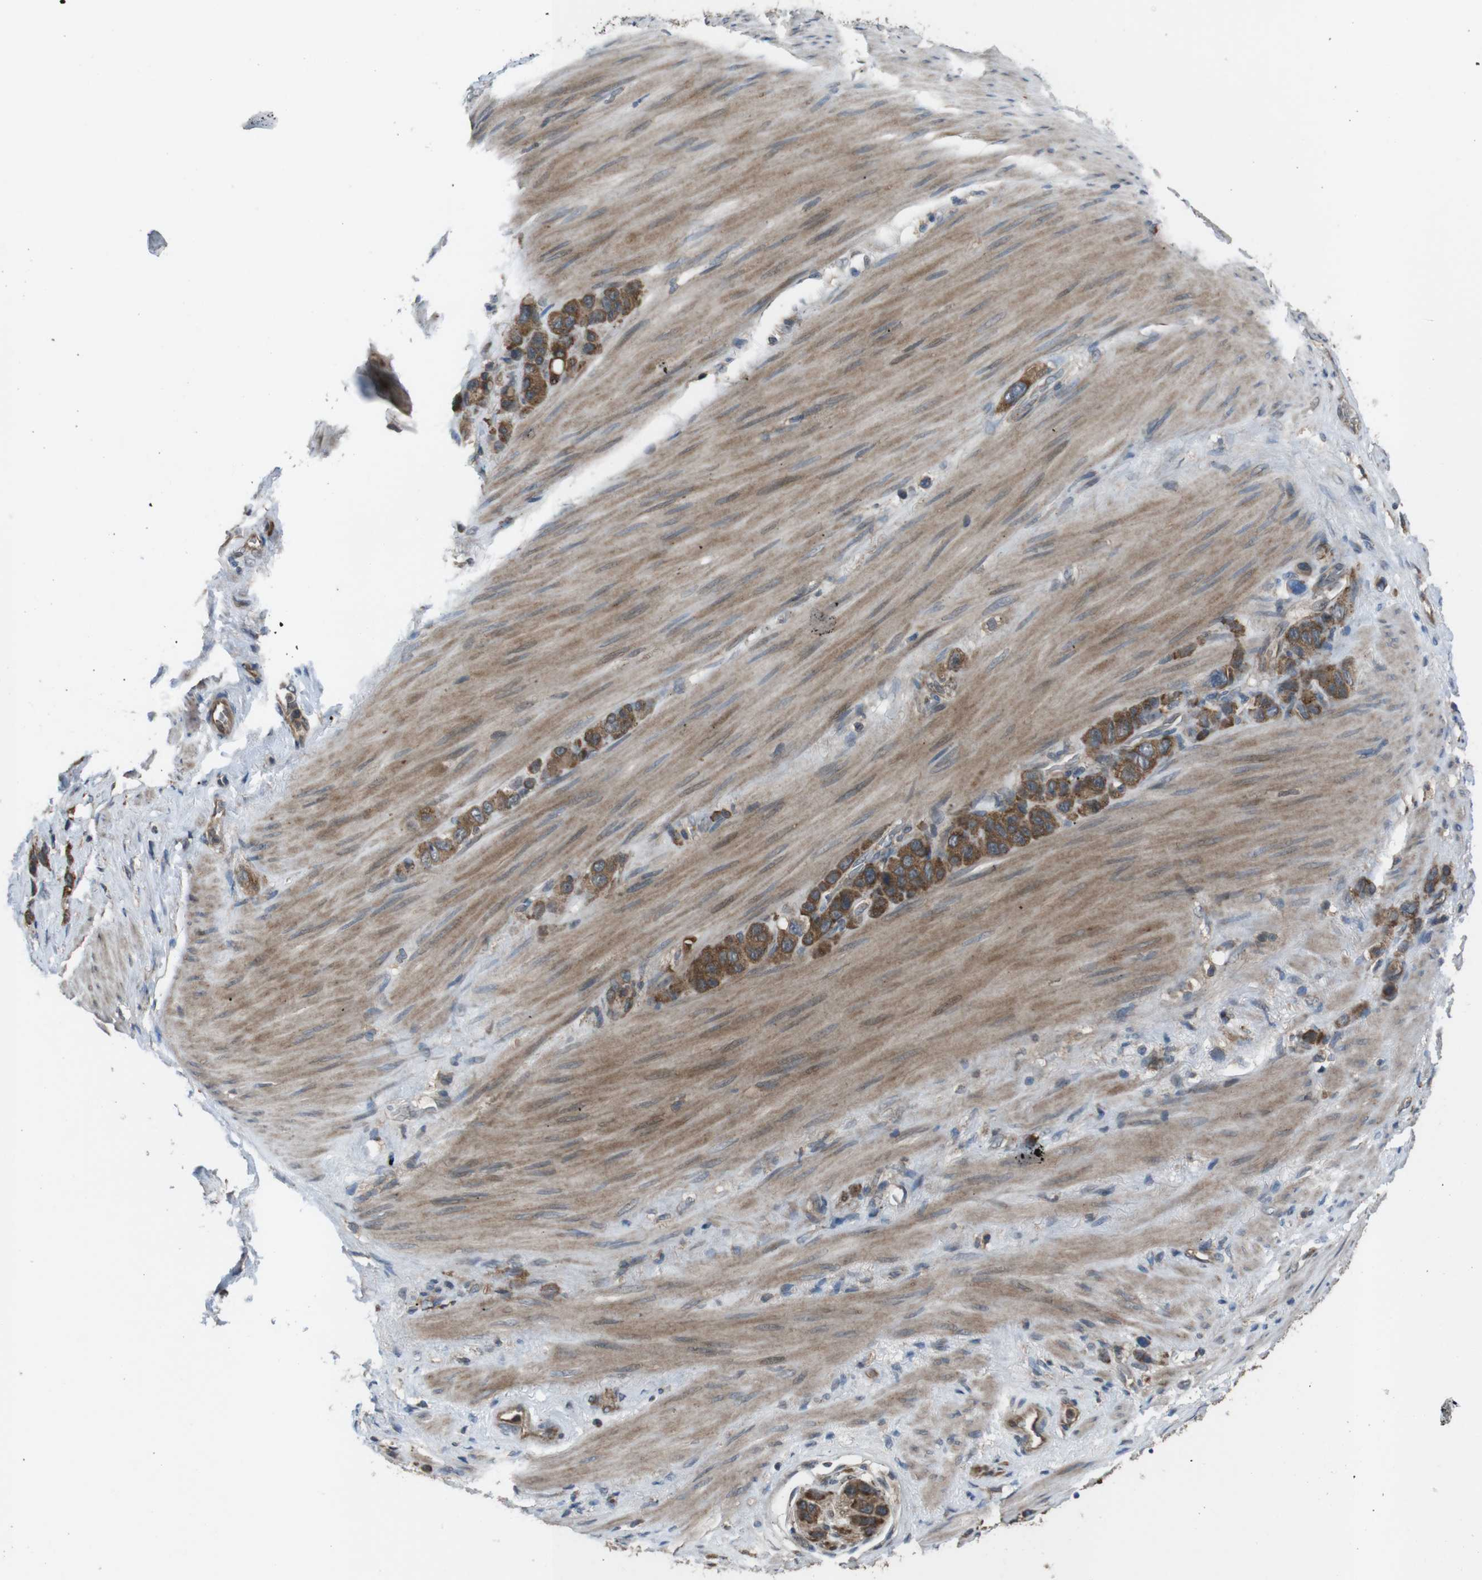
{"staining": {"intensity": "moderate", "quantity": ">75%", "location": "cytoplasmic/membranous"}, "tissue": "stomach cancer", "cell_type": "Tumor cells", "image_type": "cancer", "snomed": [{"axis": "morphology", "description": "Adenocarcinoma, NOS"}, {"axis": "morphology", "description": "Adenocarcinoma, High grade"}, {"axis": "topography", "description": "Stomach, upper"}, {"axis": "topography", "description": "Stomach, lower"}], "caption": "This image displays stomach cancer (adenocarcinoma) stained with IHC to label a protein in brown. The cytoplasmic/membranous of tumor cells show moderate positivity for the protein. Nuclei are counter-stained blue.", "gene": "SLC22A23", "patient": {"sex": "female", "age": 65}}